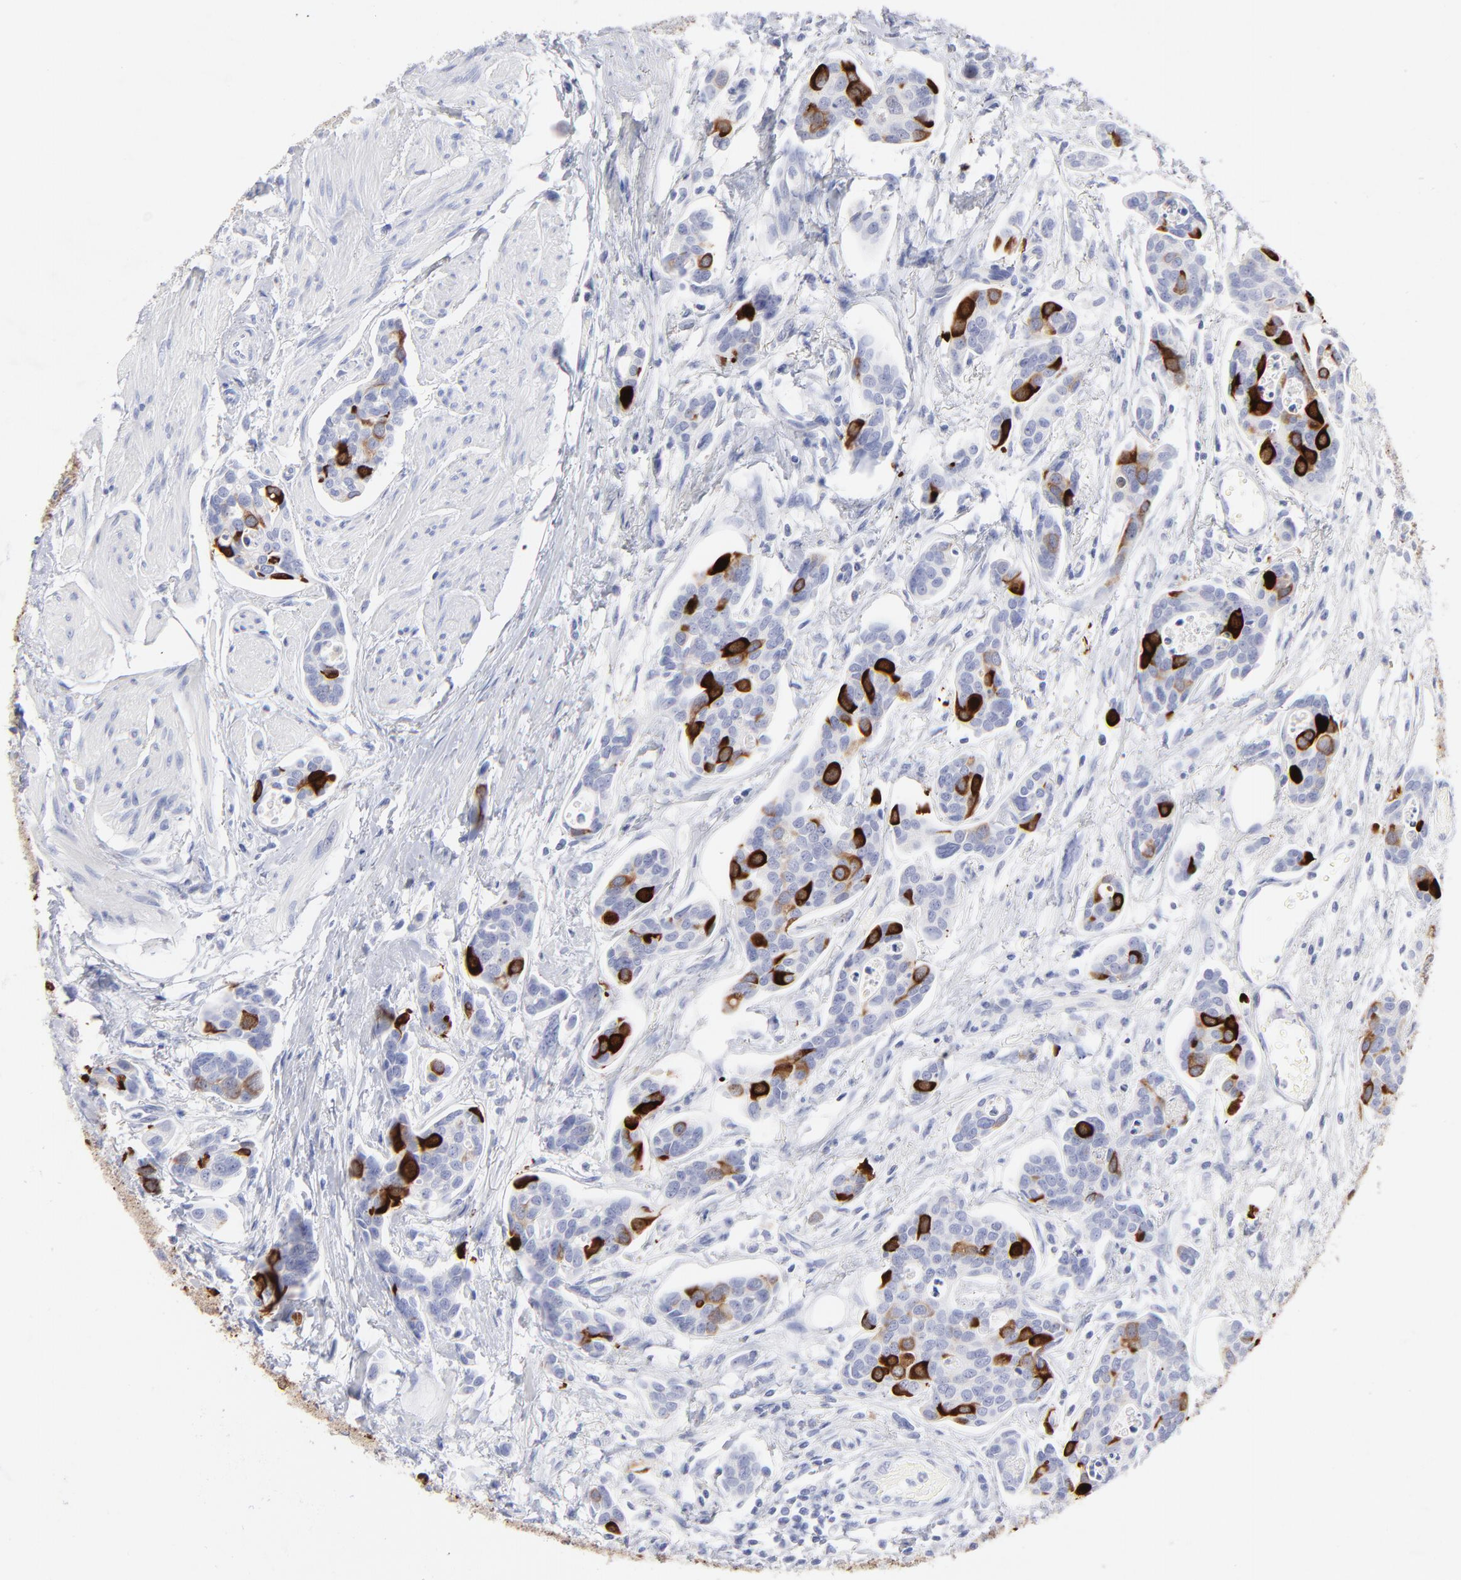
{"staining": {"intensity": "strong", "quantity": "<25%", "location": "cytoplasmic/membranous"}, "tissue": "urothelial cancer", "cell_type": "Tumor cells", "image_type": "cancer", "snomed": [{"axis": "morphology", "description": "Urothelial carcinoma, High grade"}, {"axis": "topography", "description": "Urinary bladder"}], "caption": "The immunohistochemical stain labels strong cytoplasmic/membranous expression in tumor cells of high-grade urothelial carcinoma tissue.", "gene": "CCNB1", "patient": {"sex": "male", "age": 78}}